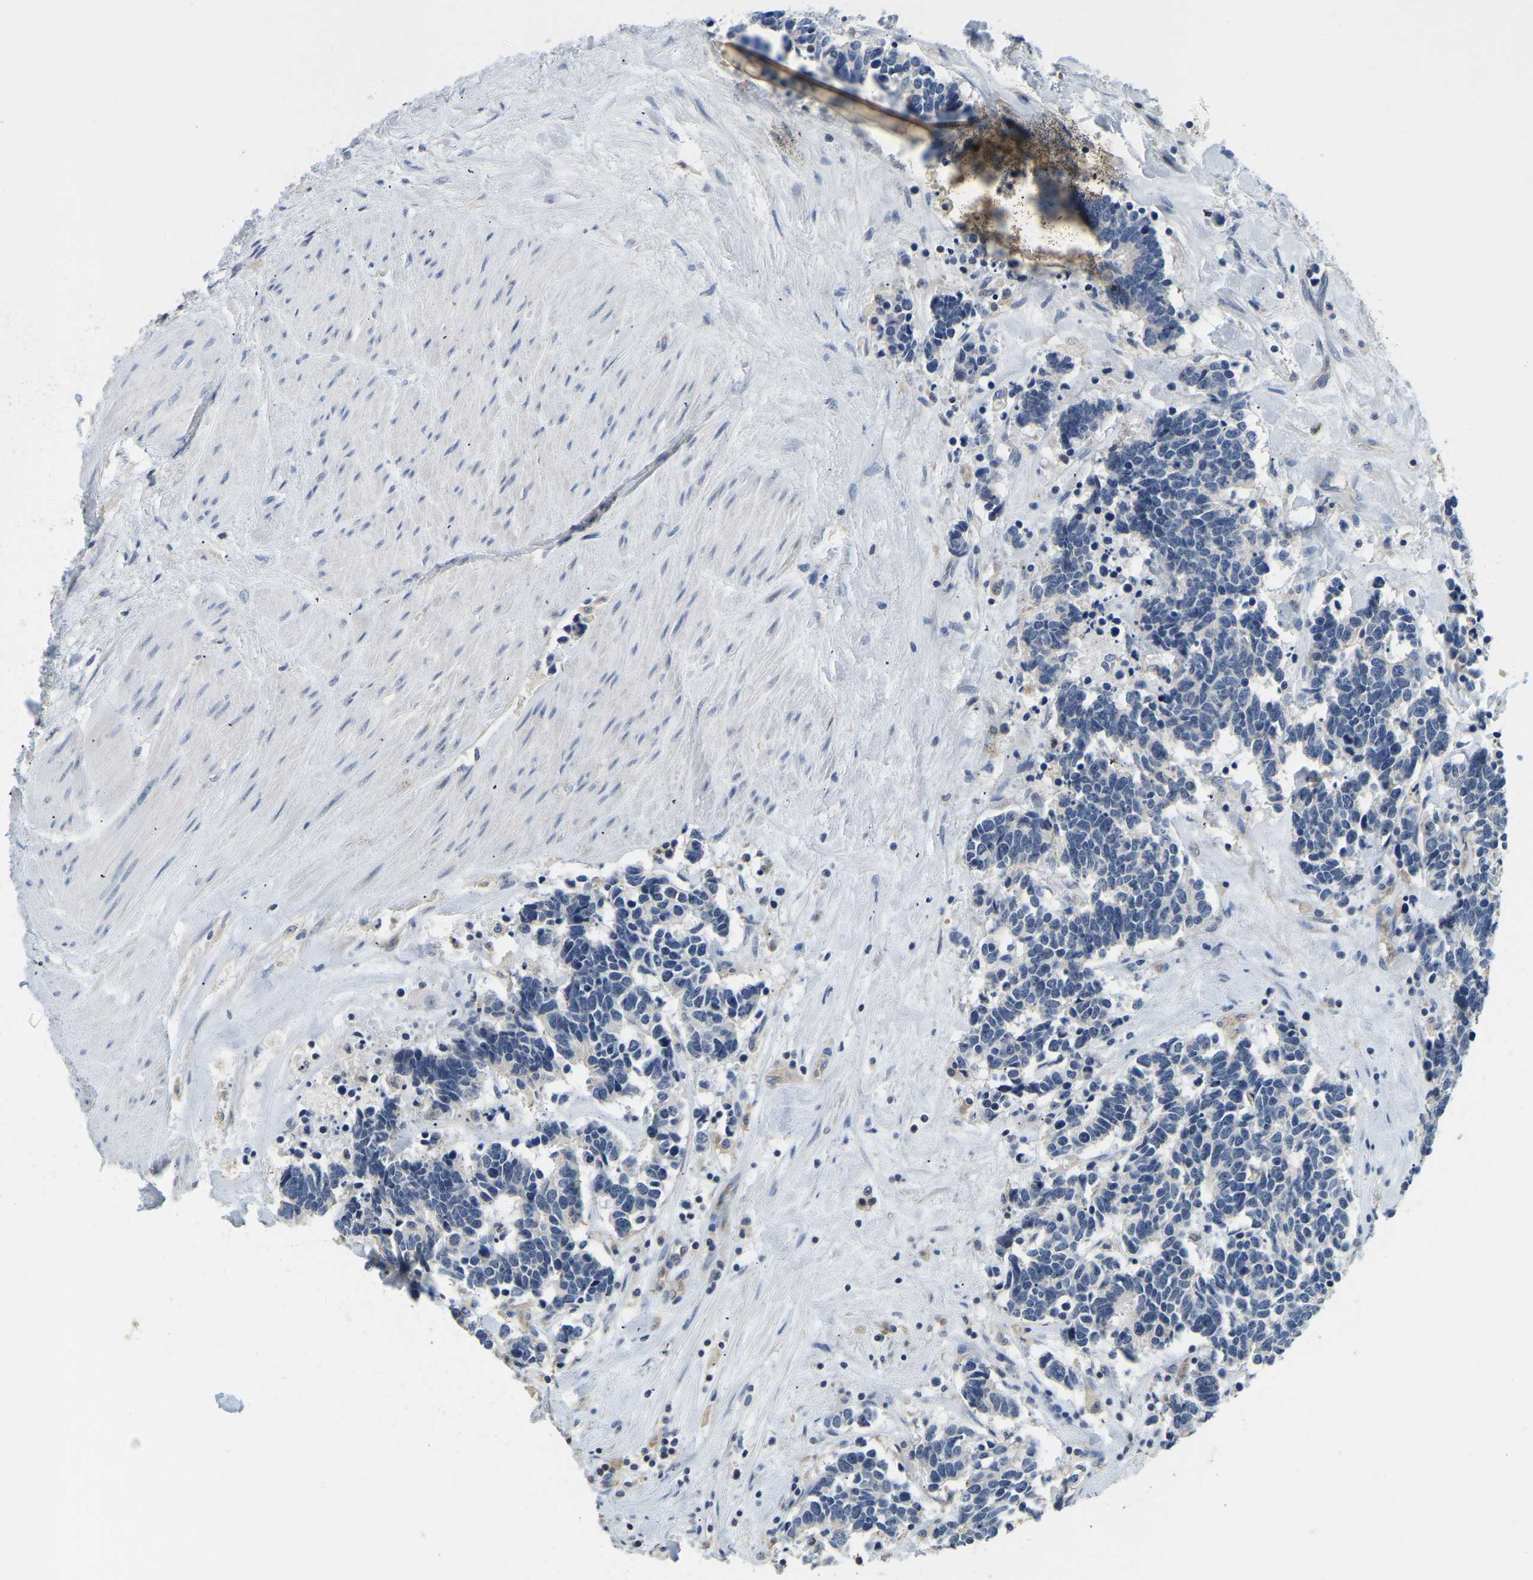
{"staining": {"intensity": "negative", "quantity": "none", "location": "none"}, "tissue": "carcinoid", "cell_type": "Tumor cells", "image_type": "cancer", "snomed": [{"axis": "morphology", "description": "Carcinoma, NOS"}, {"axis": "morphology", "description": "Carcinoid, malignant, NOS"}, {"axis": "topography", "description": "Urinary bladder"}], "caption": "IHC of human malignant carcinoid displays no positivity in tumor cells.", "gene": "RRP1", "patient": {"sex": "male", "age": 57}}